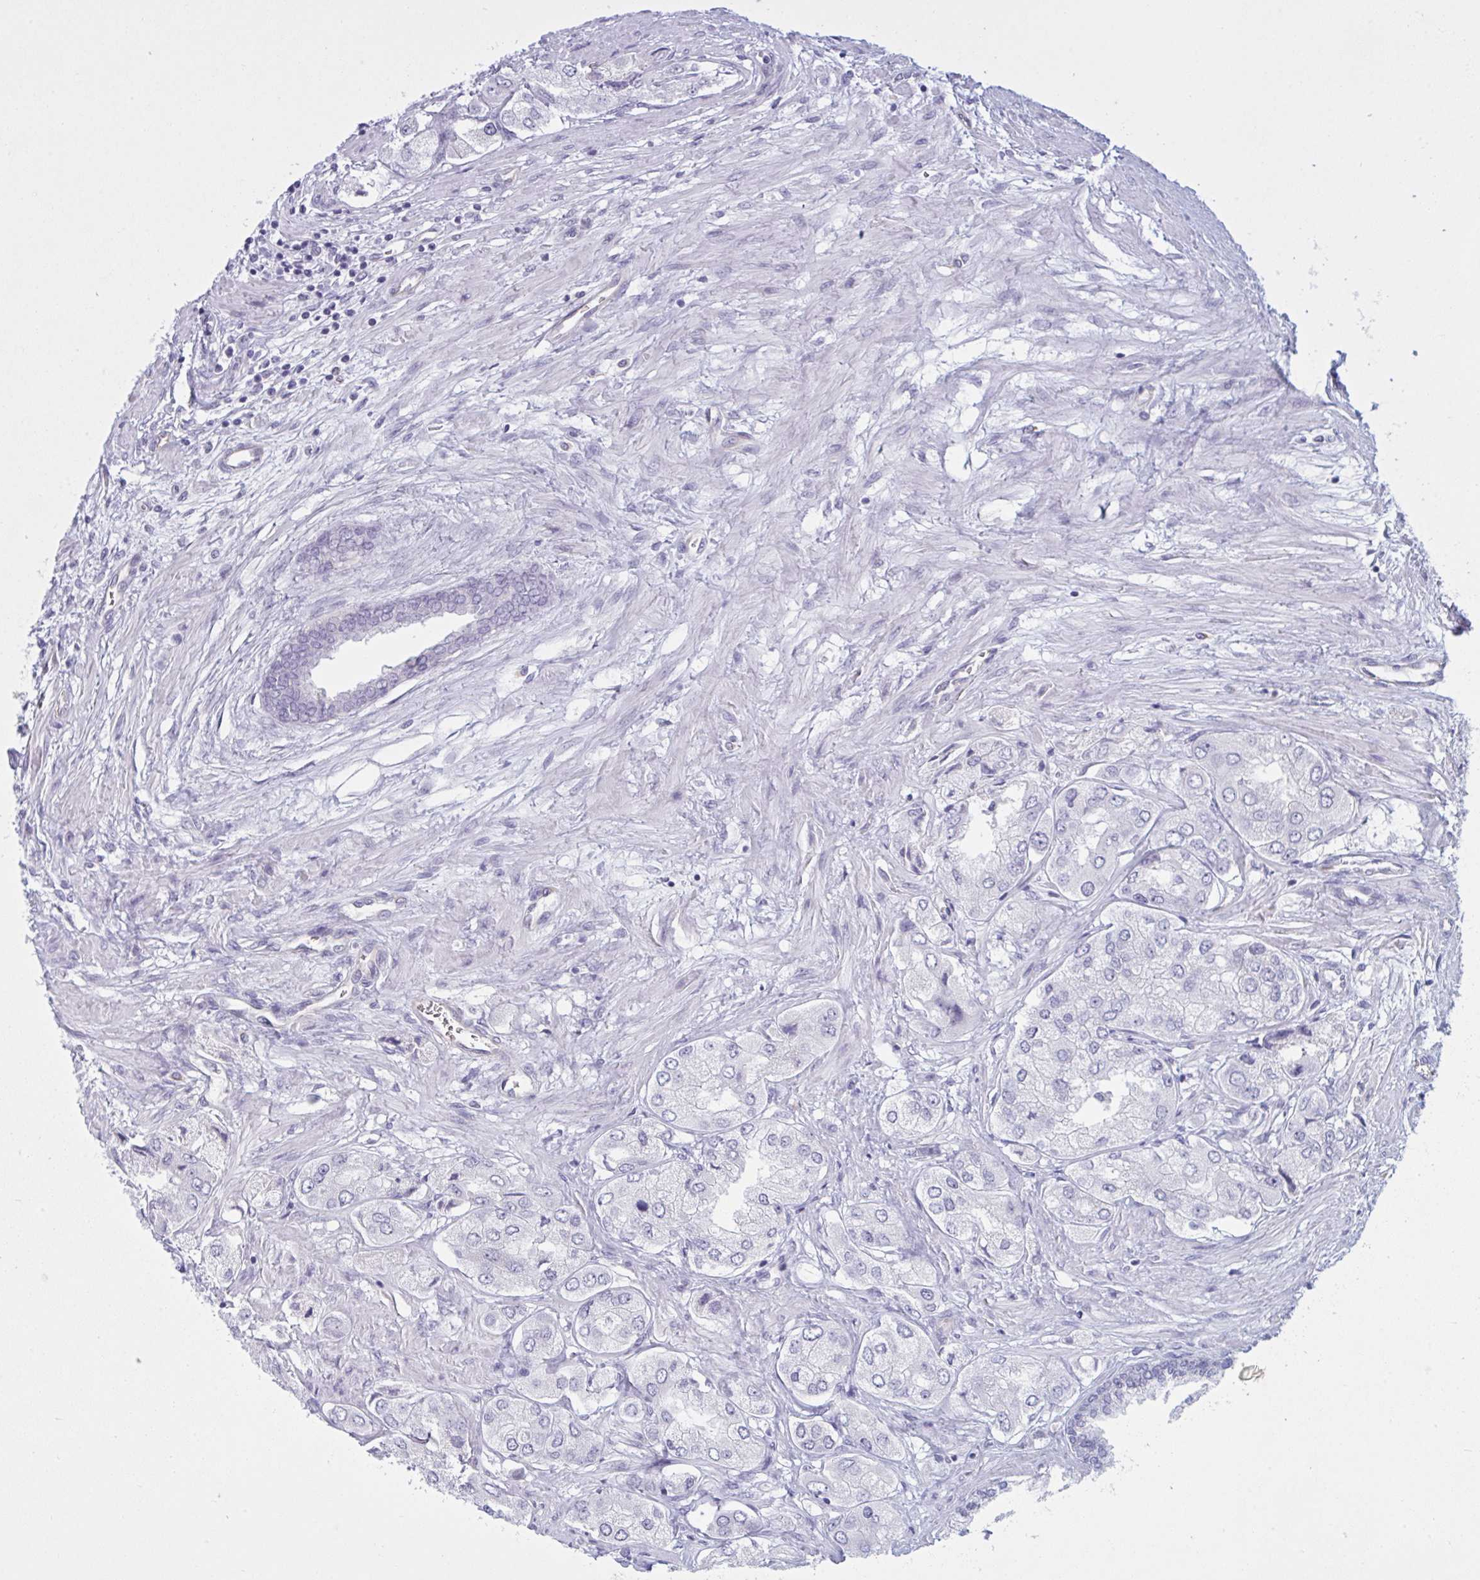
{"staining": {"intensity": "negative", "quantity": "none", "location": "none"}, "tissue": "prostate cancer", "cell_type": "Tumor cells", "image_type": "cancer", "snomed": [{"axis": "morphology", "description": "Adenocarcinoma, Low grade"}, {"axis": "topography", "description": "Prostate"}], "caption": "Human adenocarcinoma (low-grade) (prostate) stained for a protein using IHC displays no expression in tumor cells.", "gene": "OR1L3", "patient": {"sex": "male", "age": 69}}